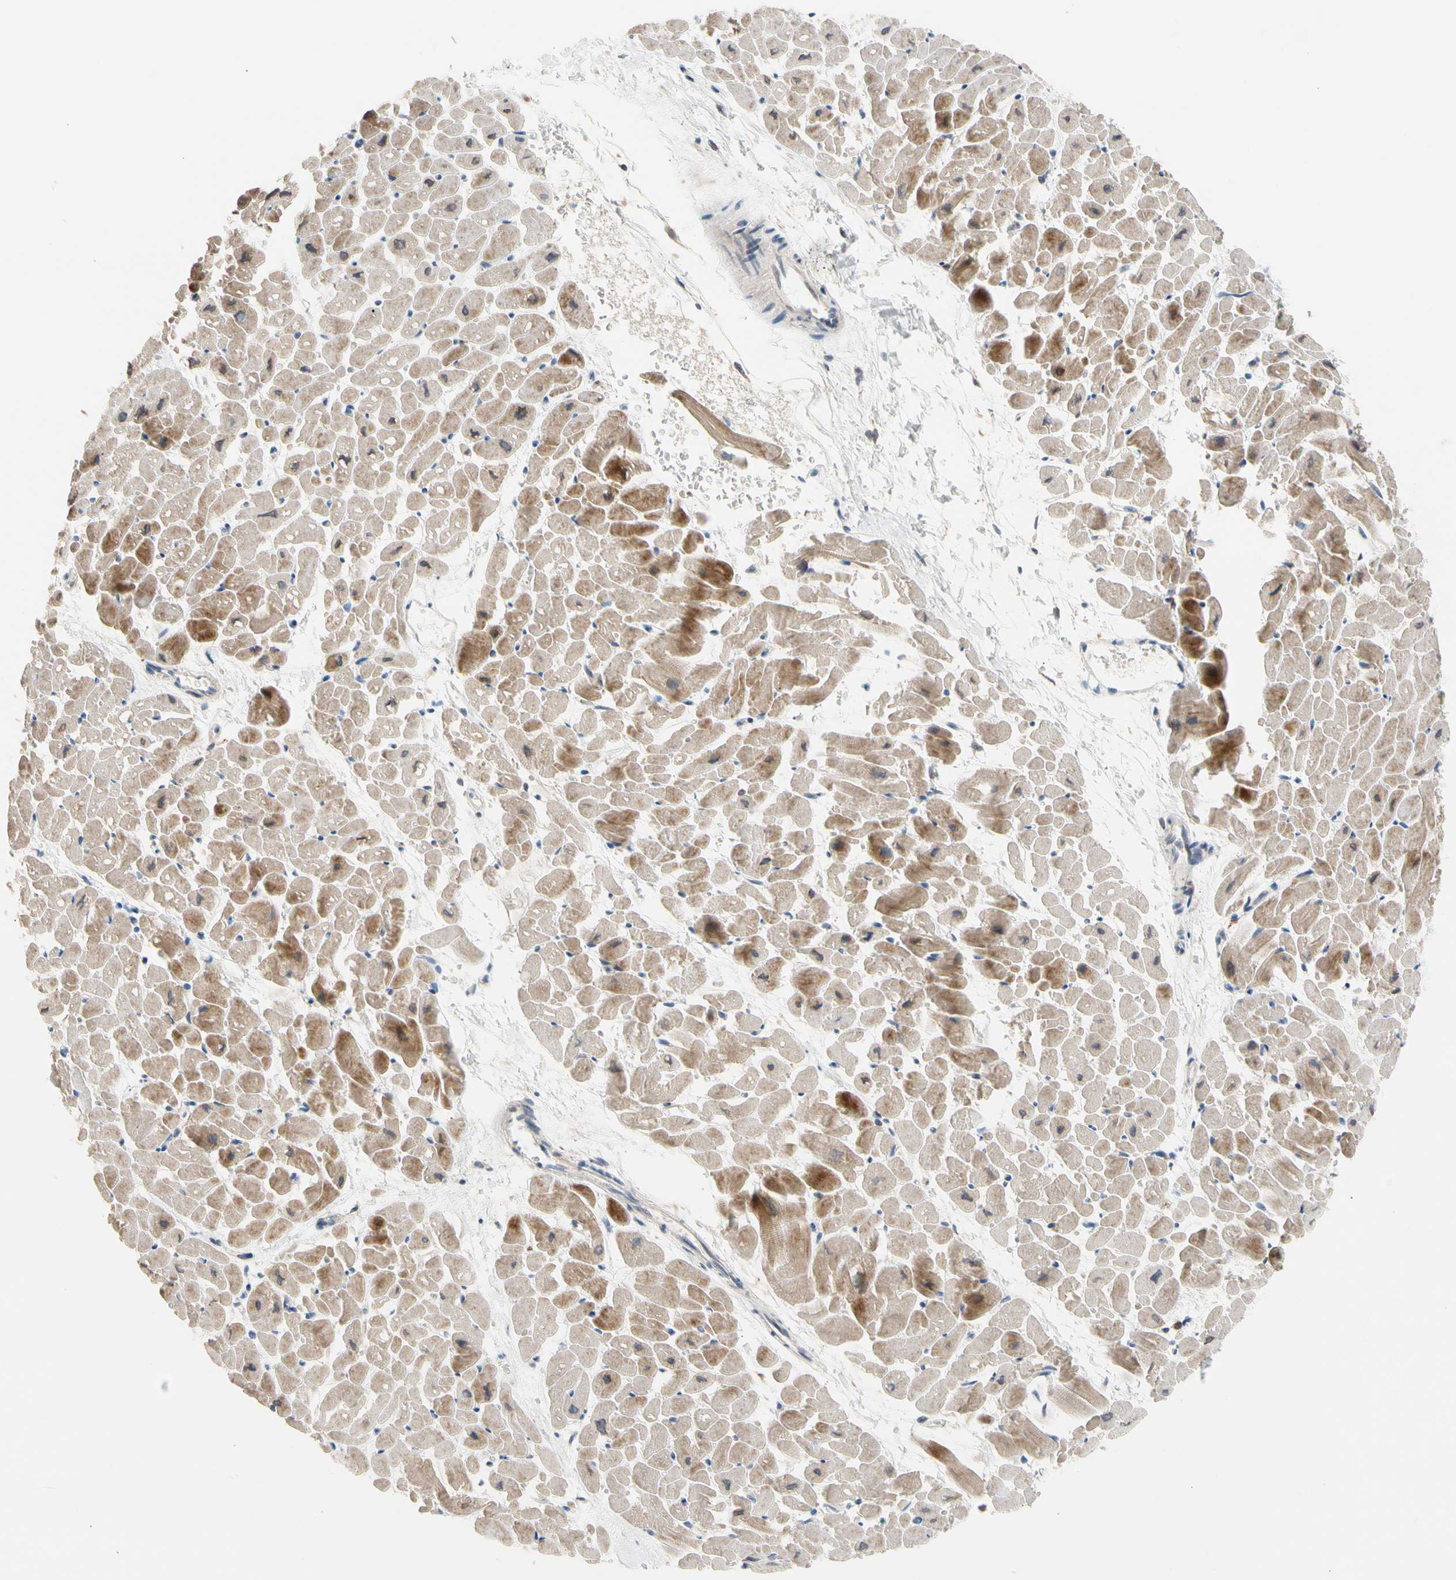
{"staining": {"intensity": "moderate", "quantity": "25%-75%", "location": "cytoplasmic/membranous"}, "tissue": "heart muscle", "cell_type": "Cardiomyocytes", "image_type": "normal", "snomed": [{"axis": "morphology", "description": "Normal tissue, NOS"}, {"axis": "topography", "description": "Heart"}], "caption": "Heart muscle stained for a protein (brown) reveals moderate cytoplasmic/membranous positive staining in approximately 25%-75% of cardiomyocytes.", "gene": "MAP3K3", "patient": {"sex": "male", "age": 45}}